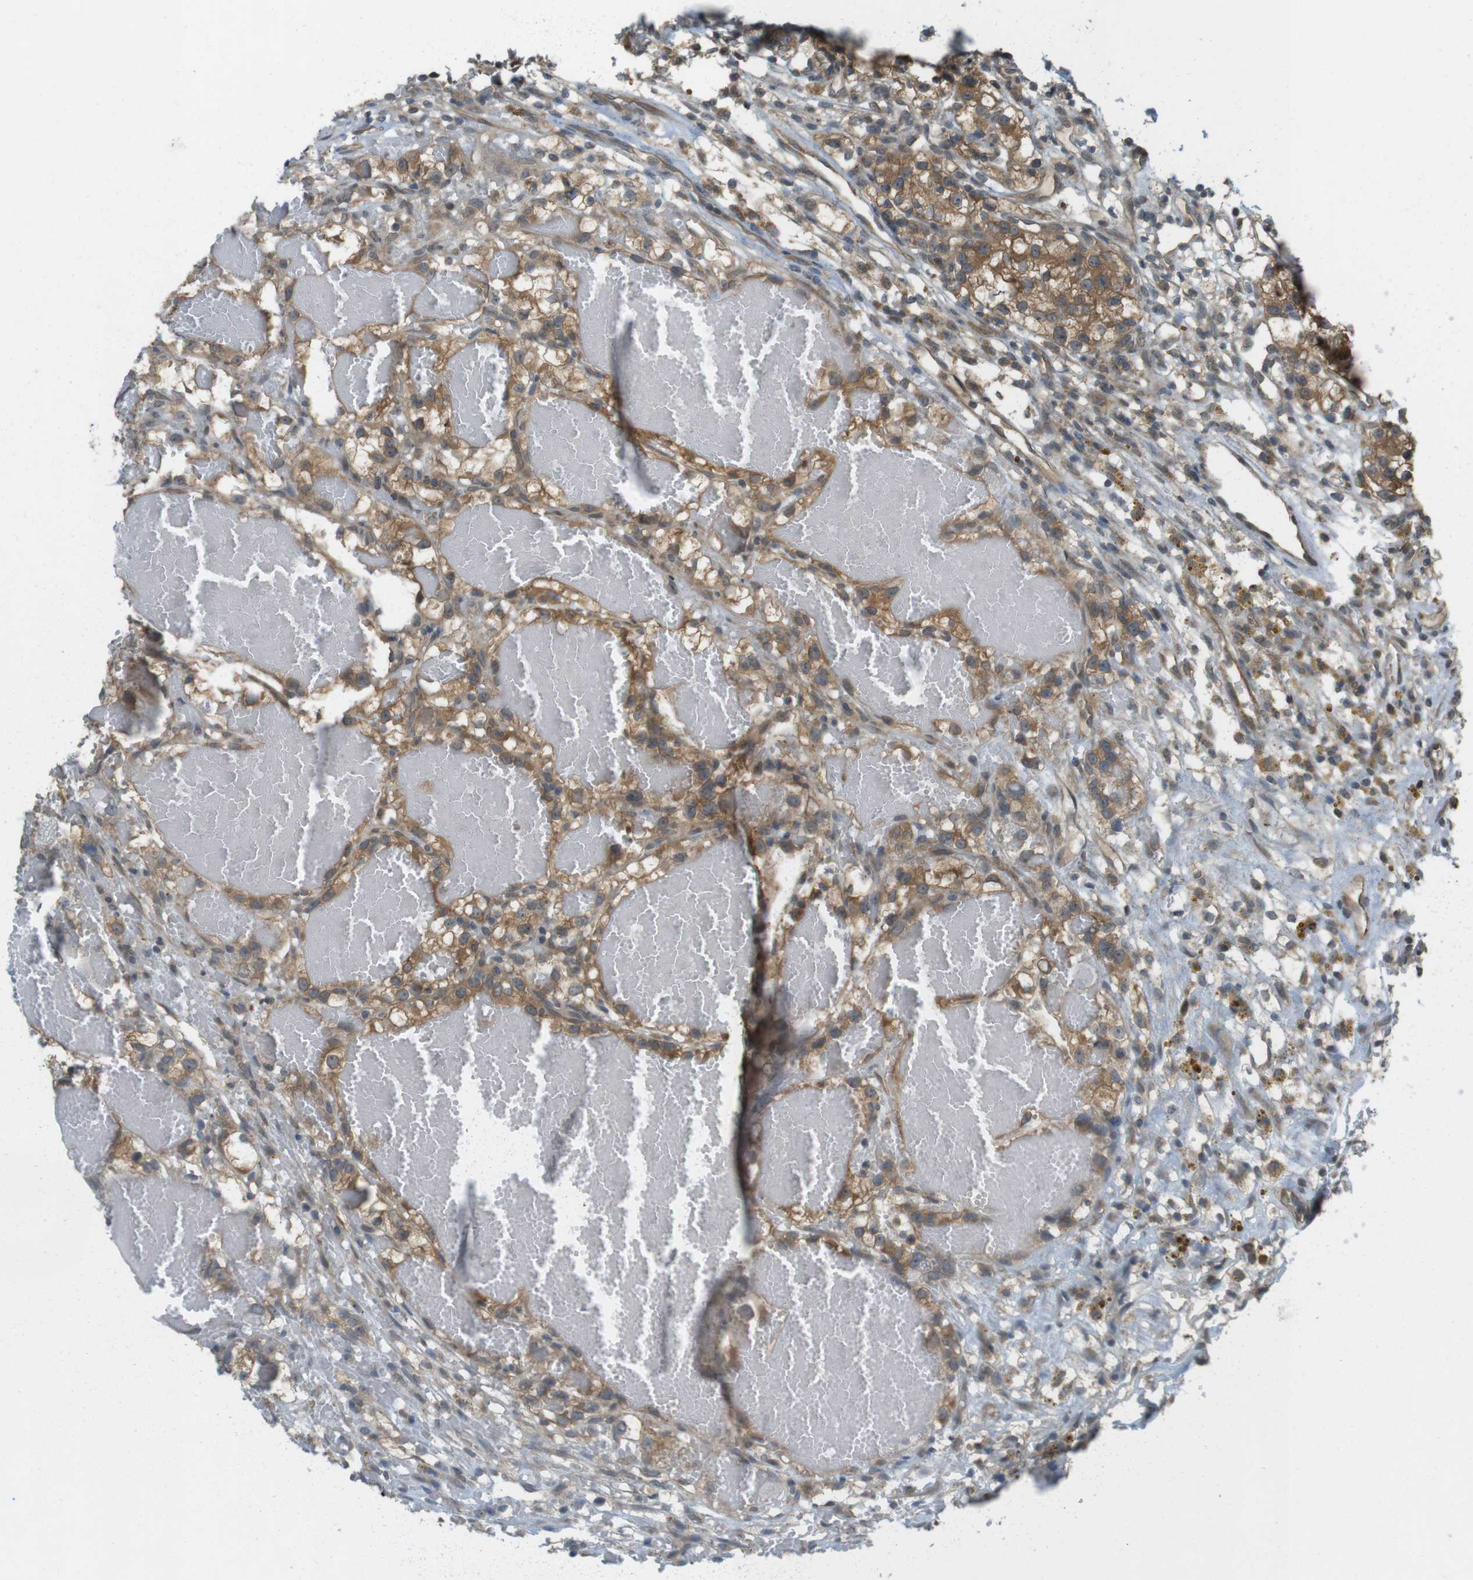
{"staining": {"intensity": "moderate", "quantity": ">75%", "location": "cytoplasmic/membranous"}, "tissue": "renal cancer", "cell_type": "Tumor cells", "image_type": "cancer", "snomed": [{"axis": "morphology", "description": "Adenocarcinoma, NOS"}, {"axis": "topography", "description": "Kidney"}], "caption": "This is an image of immunohistochemistry (IHC) staining of renal cancer (adenocarcinoma), which shows moderate staining in the cytoplasmic/membranous of tumor cells.", "gene": "RNF130", "patient": {"sex": "female", "age": 57}}